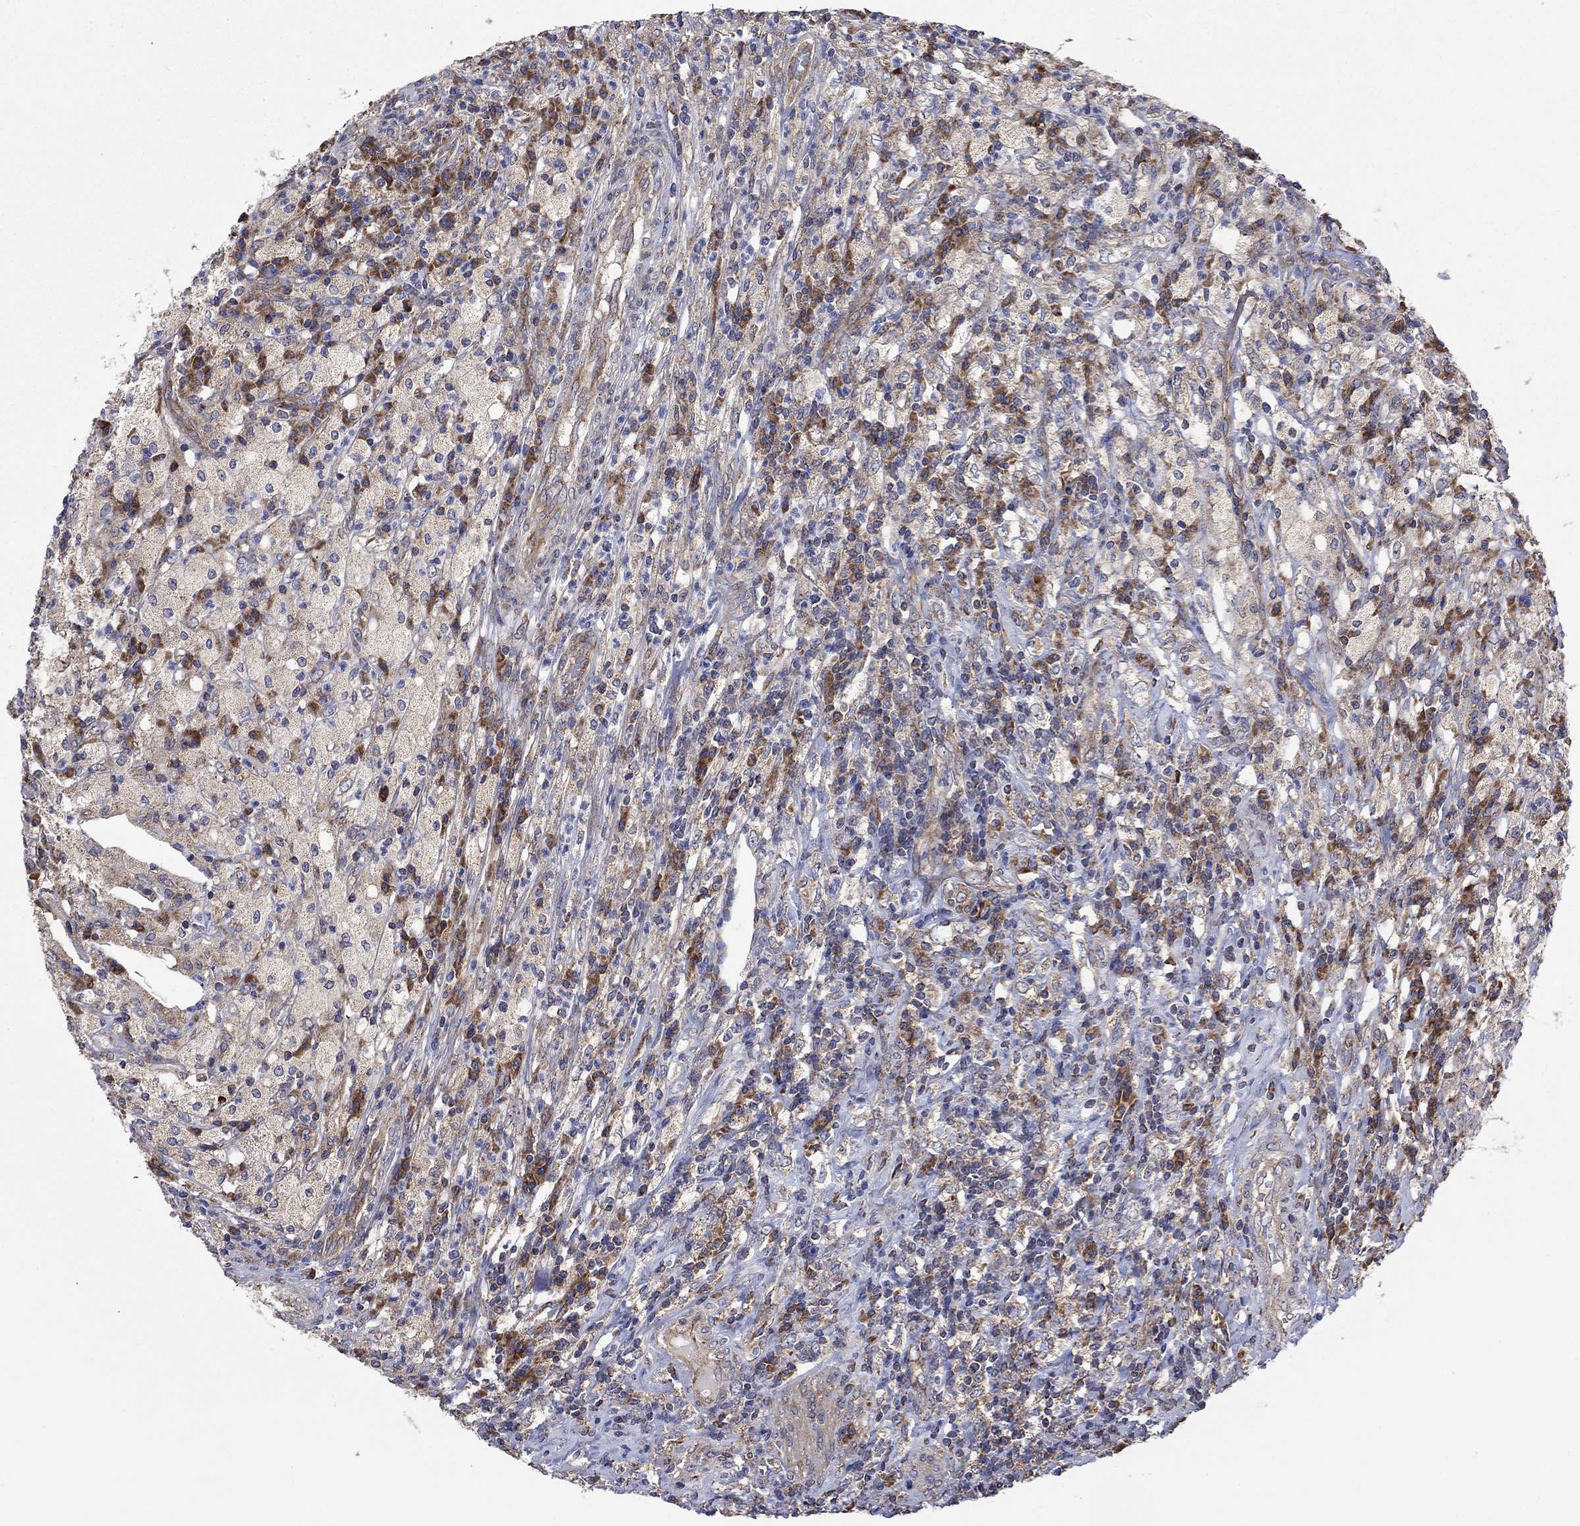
{"staining": {"intensity": "weak", "quantity": "25%-75%", "location": "cytoplasmic/membranous"}, "tissue": "testis cancer", "cell_type": "Tumor cells", "image_type": "cancer", "snomed": [{"axis": "morphology", "description": "Necrosis, NOS"}, {"axis": "morphology", "description": "Carcinoma, Embryonal, NOS"}, {"axis": "topography", "description": "Testis"}], "caption": "Embryonal carcinoma (testis) stained with a protein marker demonstrates weak staining in tumor cells.", "gene": "RPLP0", "patient": {"sex": "male", "age": 19}}